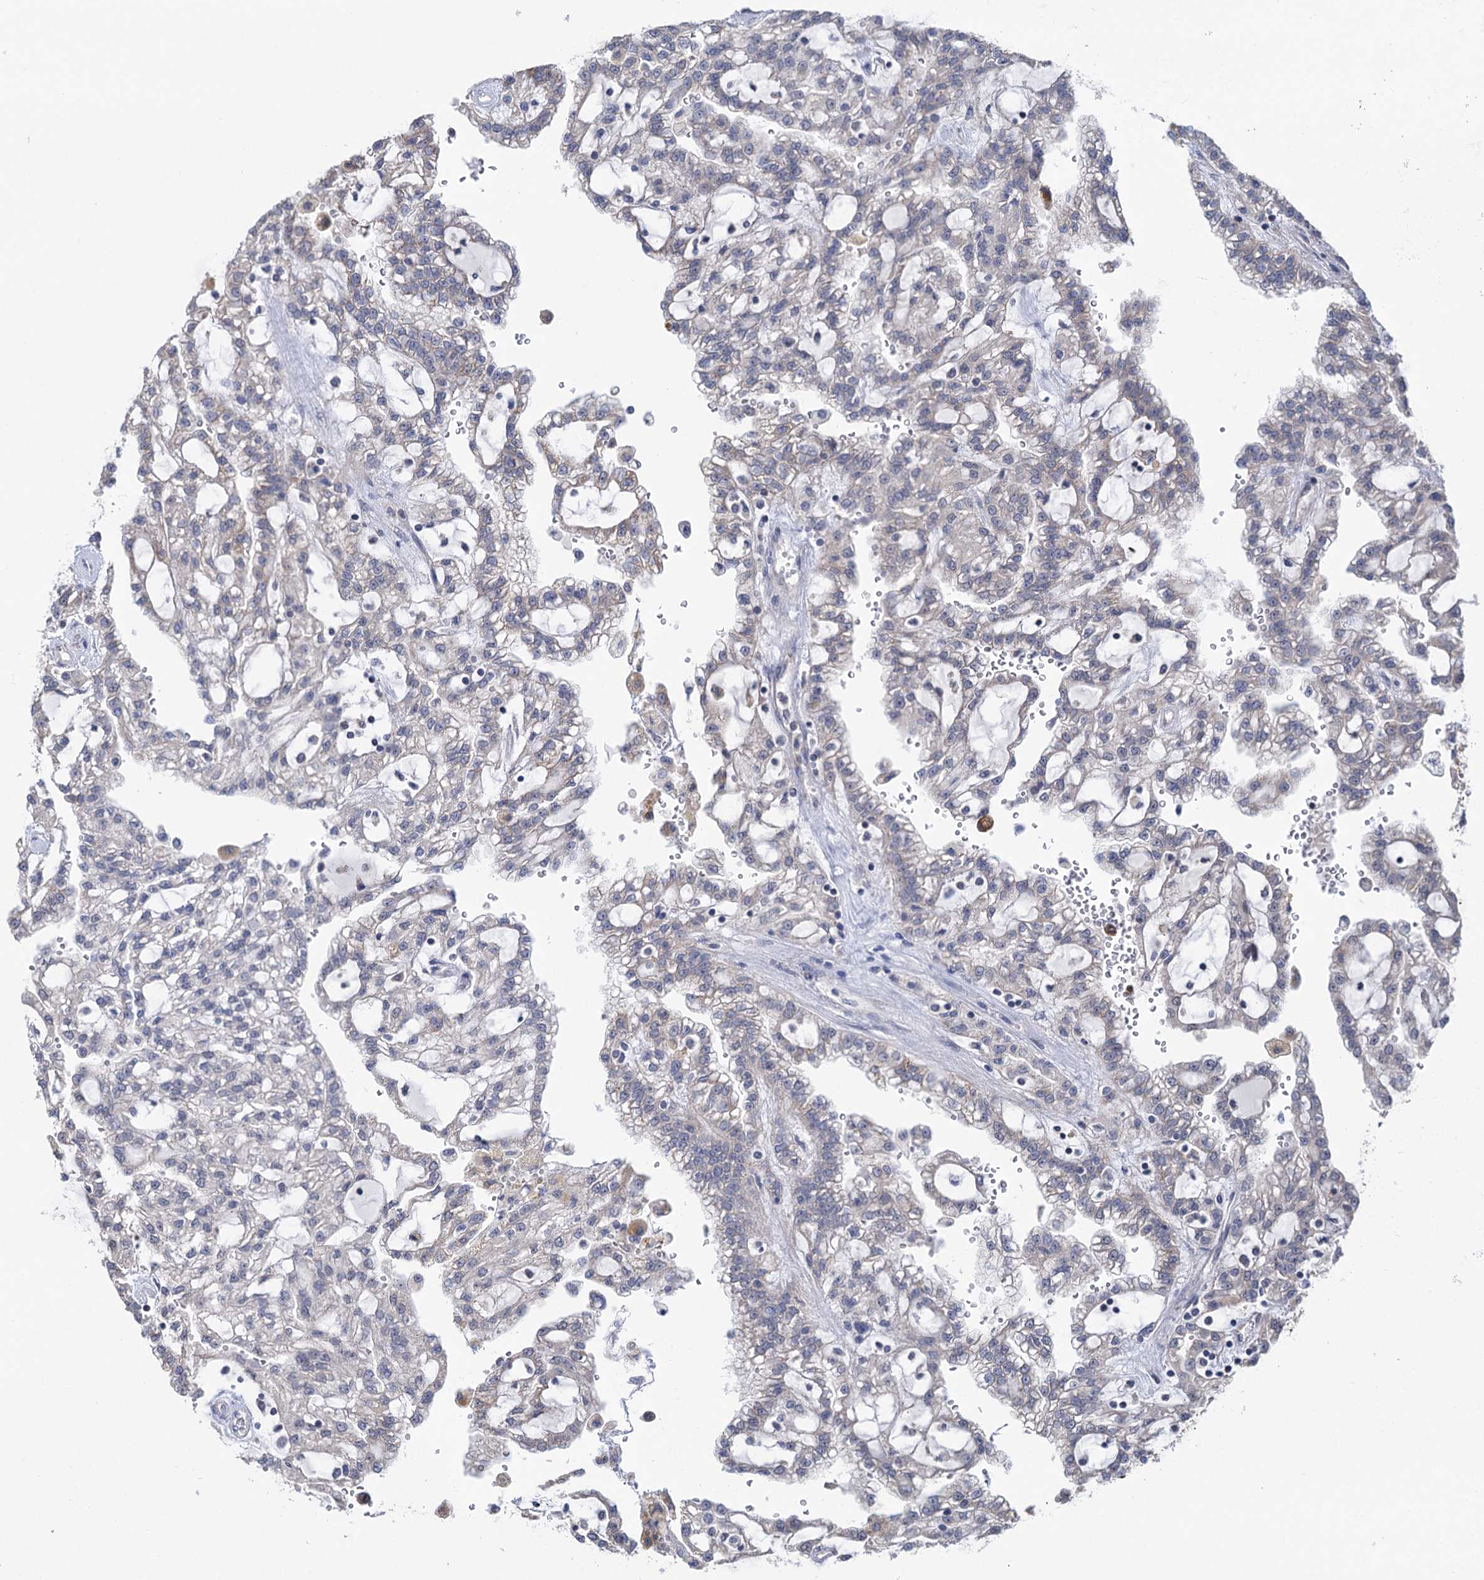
{"staining": {"intensity": "negative", "quantity": "none", "location": "none"}, "tissue": "renal cancer", "cell_type": "Tumor cells", "image_type": "cancer", "snomed": [{"axis": "morphology", "description": "Adenocarcinoma, NOS"}, {"axis": "topography", "description": "Kidney"}], "caption": "IHC photomicrograph of neoplastic tissue: renal cancer (adenocarcinoma) stained with DAB (3,3'-diaminobenzidine) demonstrates no significant protein positivity in tumor cells.", "gene": "SUCLA2", "patient": {"sex": "male", "age": 63}}